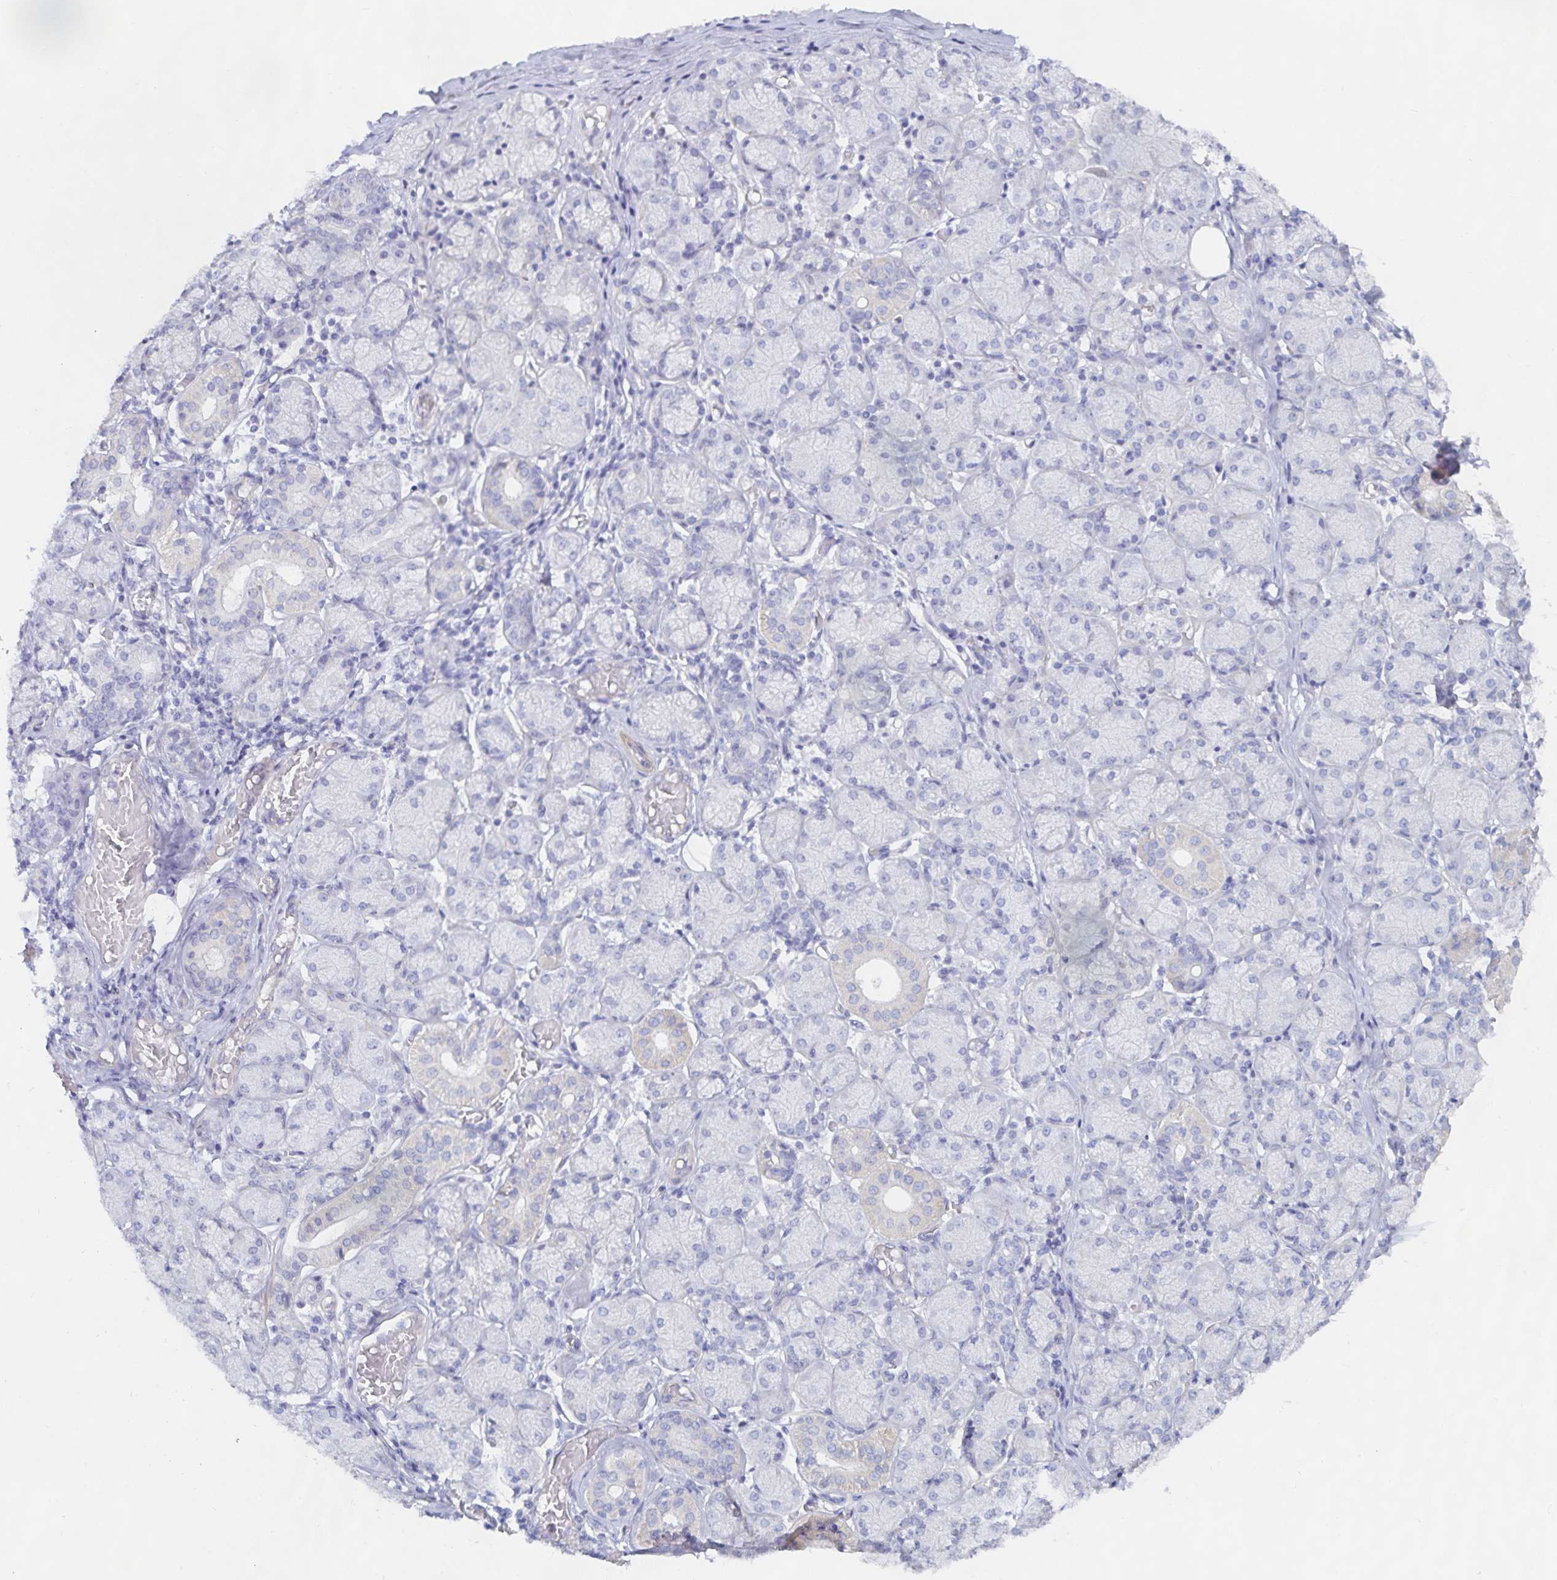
{"staining": {"intensity": "weak", "quantity": "<25%", "location": "cytoplasmic/membranous"}, "tissue": "salivary gland", "cell_type": "Glandular cells", "image_type": "normal", "snomed": [{"axis": "morphology", "description": "Normal tissue, NOS"}, {"axis": "topography", "description": "Salivary gland"}], "caption": "Glandular cells are negative for brown protein staining in normal salivary gland. (Stains: DAB (3,3'-diaminobenzidine) IHC with hematoxylin counter stain, Microscopy: brightfield microscopy at high magnification).", "gene": "METTL22", "patient": {"sex": "female", "age": 24}}